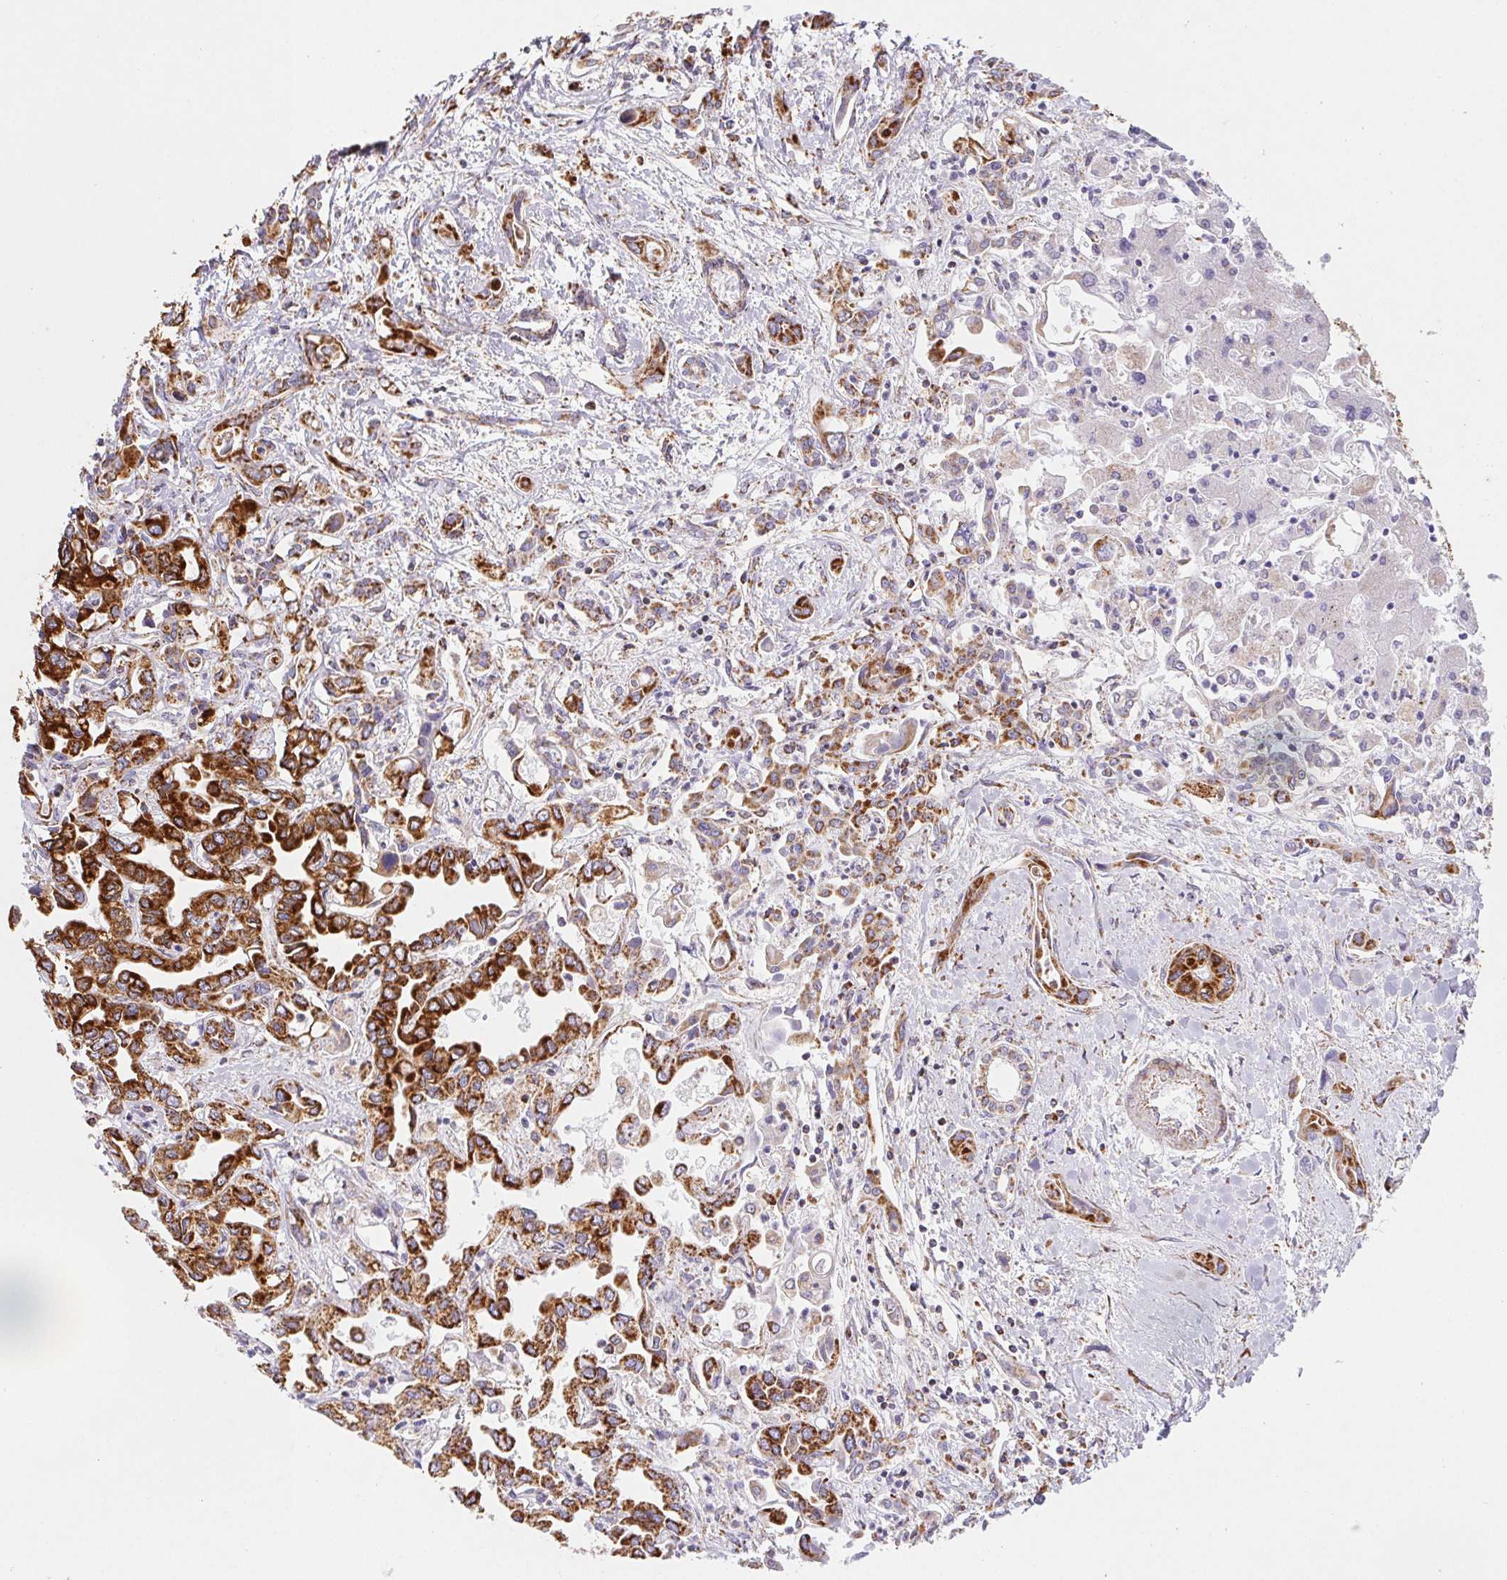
{"staining": {"intensity": "strong", "quantity": ">75%", "location": "cytoplasmic/membranous"}, "tissue": "liver cancer", "cell_type": "Tumor cells", "image_type": "cancer", "snomed": [{"axis": "morphology", "description": "Cholangiocarcinoma"}, {"axis": "topography", "description": "Liver"}], "caption": "There is high levels of strong cytoplasmic/membranous positivity in tumor cells of liver cancer (cholangiocarcinoma), as demonstrated by immunohistochemical staining (brown color).", "gene": "NIPSNAP2", "patient": {"sex": "female", "age": 64}}